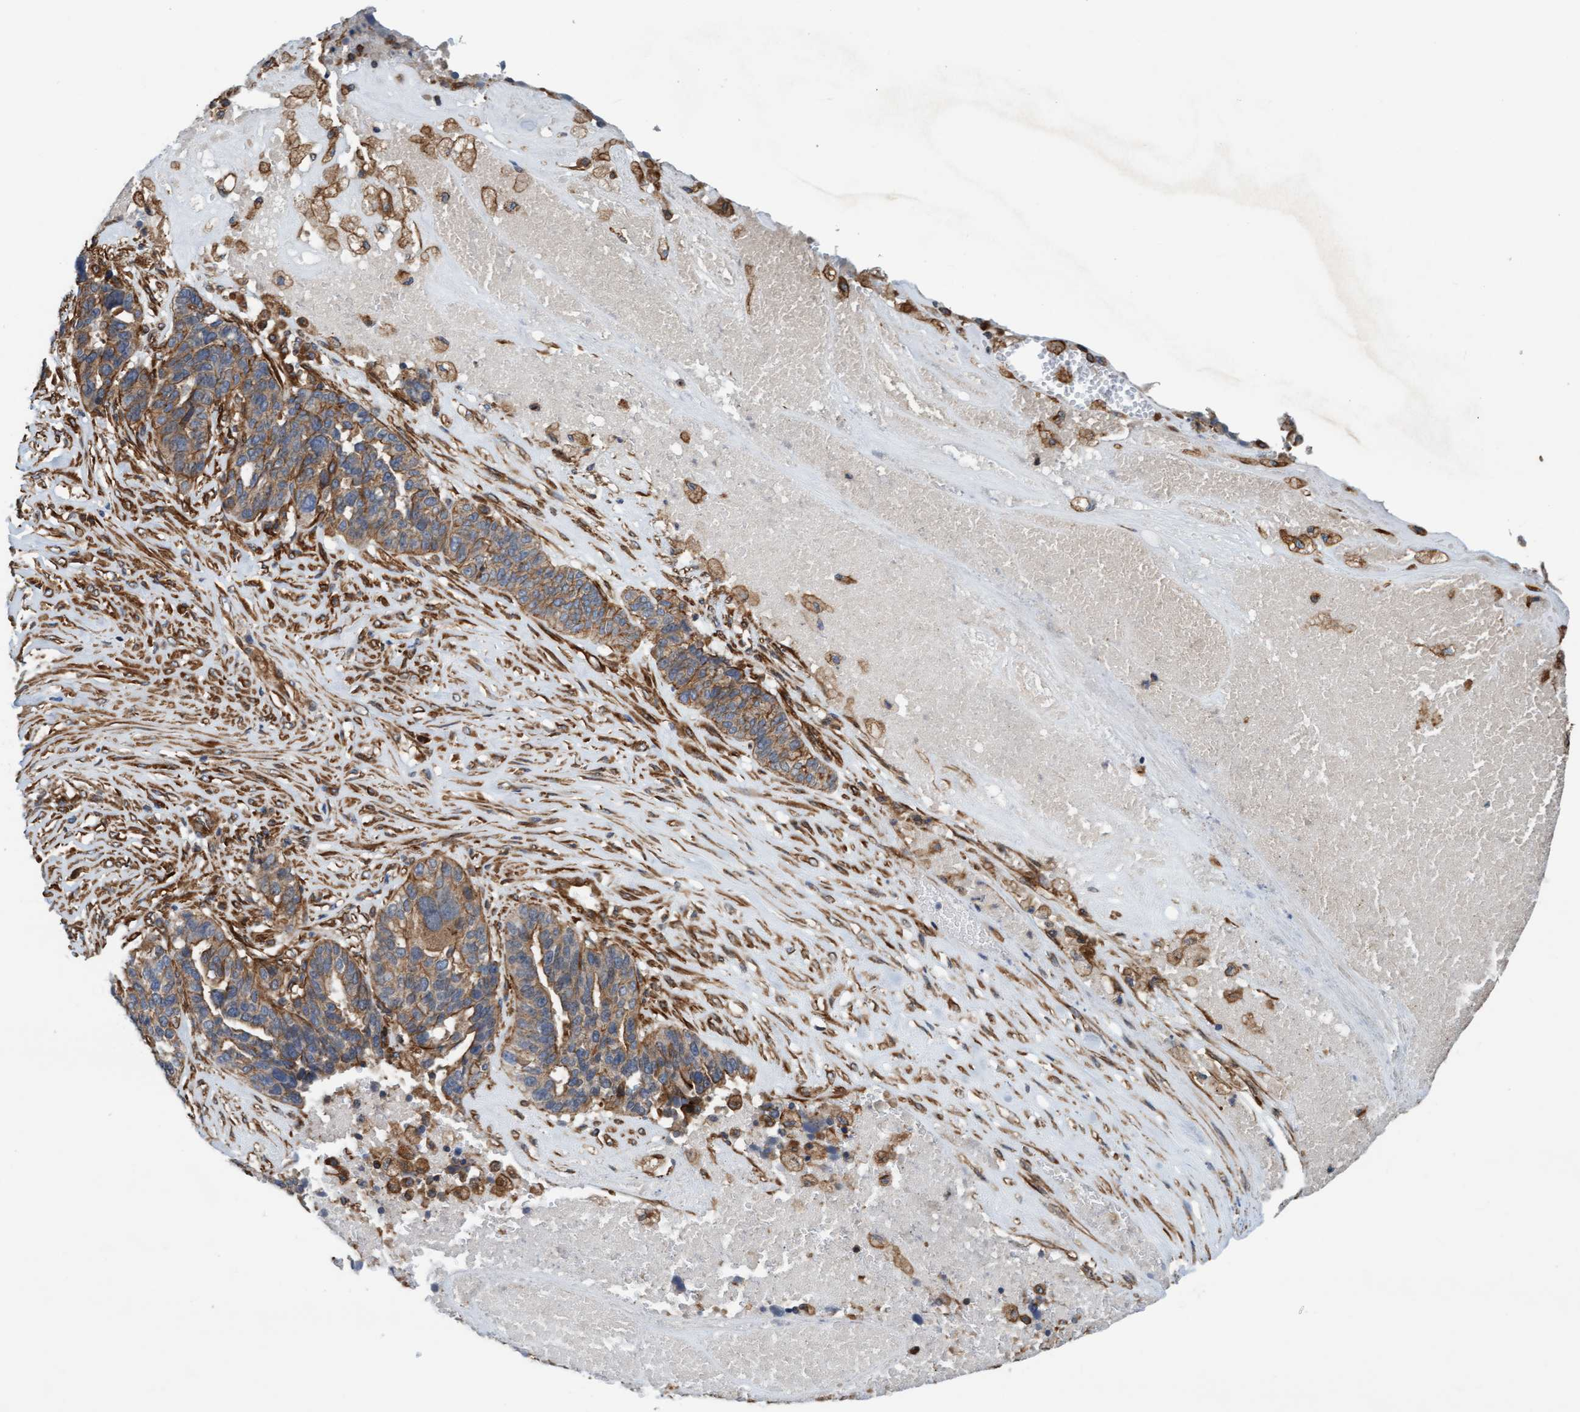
{"staining": {"intensity": "moderate", "quantity": ">75%", "location": "cytoplasmic/membranous"}, "tissue": "ovarian cancer", "cell_type": "Tumor cells", "image_type": "cancer", "snomed": [{"axis": "morphology", "description": "Cystadenocarcinoma, serous, NOS"}, {"axis": "topography", "description": "Ovary"}], "caption": "IHC micrograph of ovarian serous cystadenocarcinoma stained for a protein (brown), which displays medium levels of moderate cytoplasmic/membranous positivity in about >75% of tumor cells.", "gene": "STXBP4", "patient": {"sex": "female", "age": 59}}